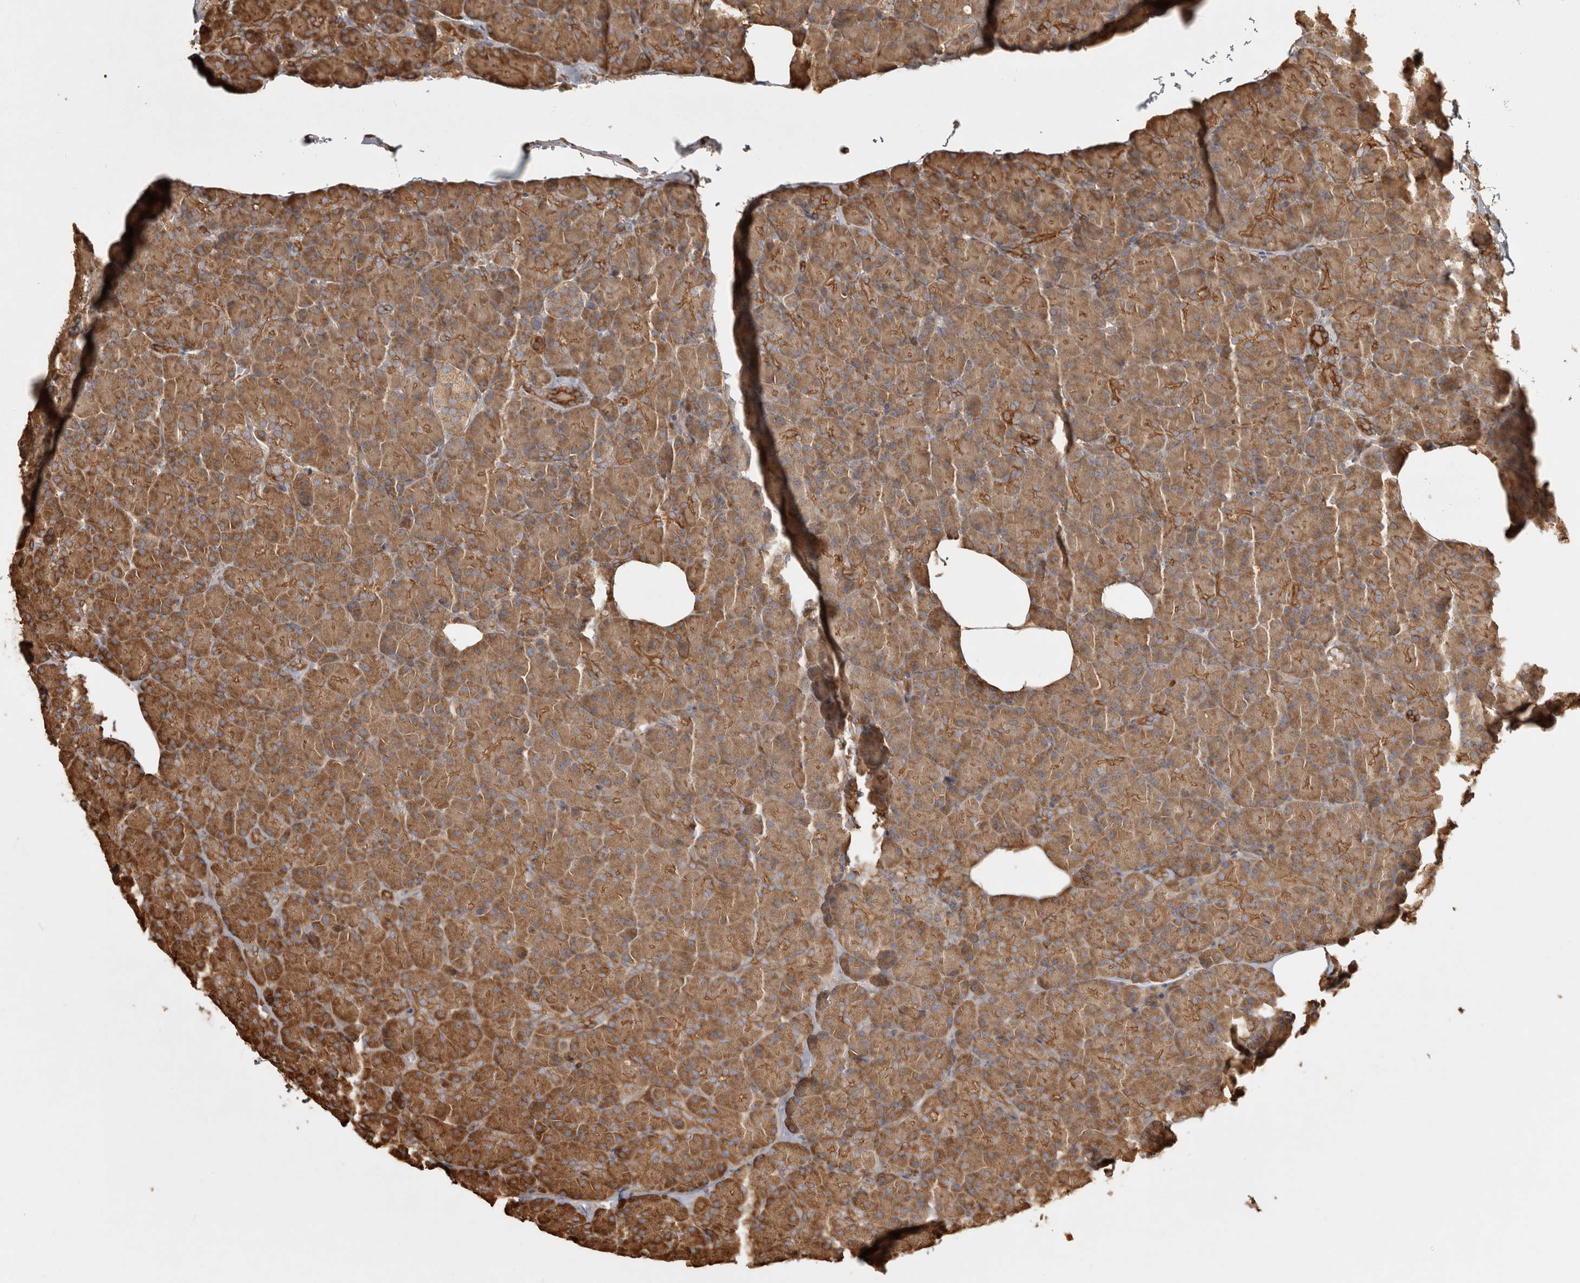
{"staining": {"intensity": "strong", "quantity": ">75%", "location": "cytoplasmic/membranous"}, "tissue": "pancreas", "cell_type": "Exocrine glandular cells", "image_type": "normal", "snomed": [{"axis": "morphology", "description": "Normal tissue, NOS"}, {"axis": "topography", "description": "Pancreas"}], "caption": "Brown immunohistochemical staining in benign pancreas exhibits strong cytoplasmic/membranous positivity in about >75% of exocrine glandular cells.", "gene": "CAMSAP2", "patient": {"sex": "female", "age": 43}}